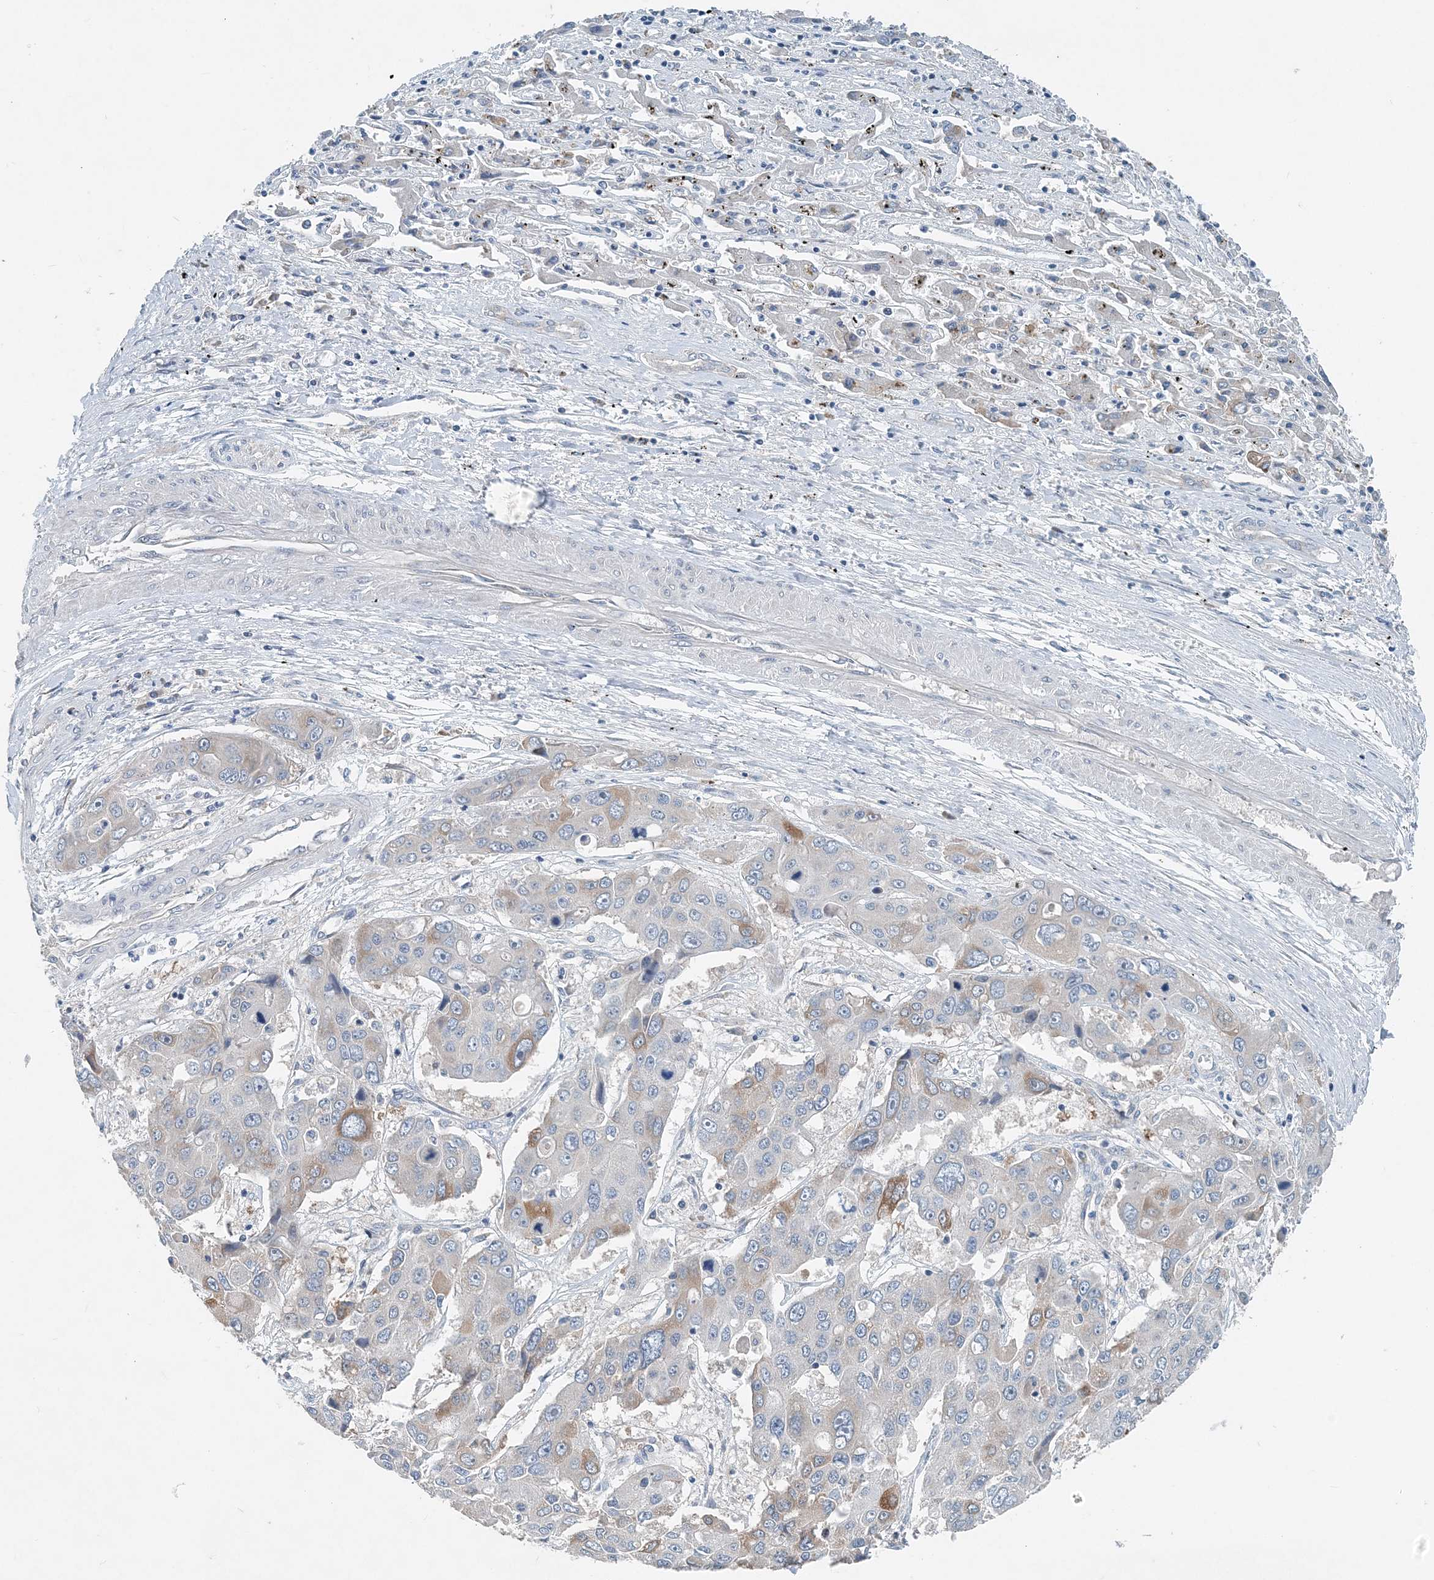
{"staining": {"intensity": "weak", "quantity": "<25%", "location": "cytoplasmic/membranous"}, "tissue": "liver cancer", "cell_type": "Tumor cells", "image_type": "cancer", "snomed": [{"axis": "morphology", "description": "Cholangiocarcinoma"}, {"axis": "topography", "description": "Liver"}], "caption": "An image of human liver cancer (cholangiocarcinoma) is negative for staining in tumor cells.", "gene": "EEF1A2", "patient": {"sex": "male", "age": 67}}